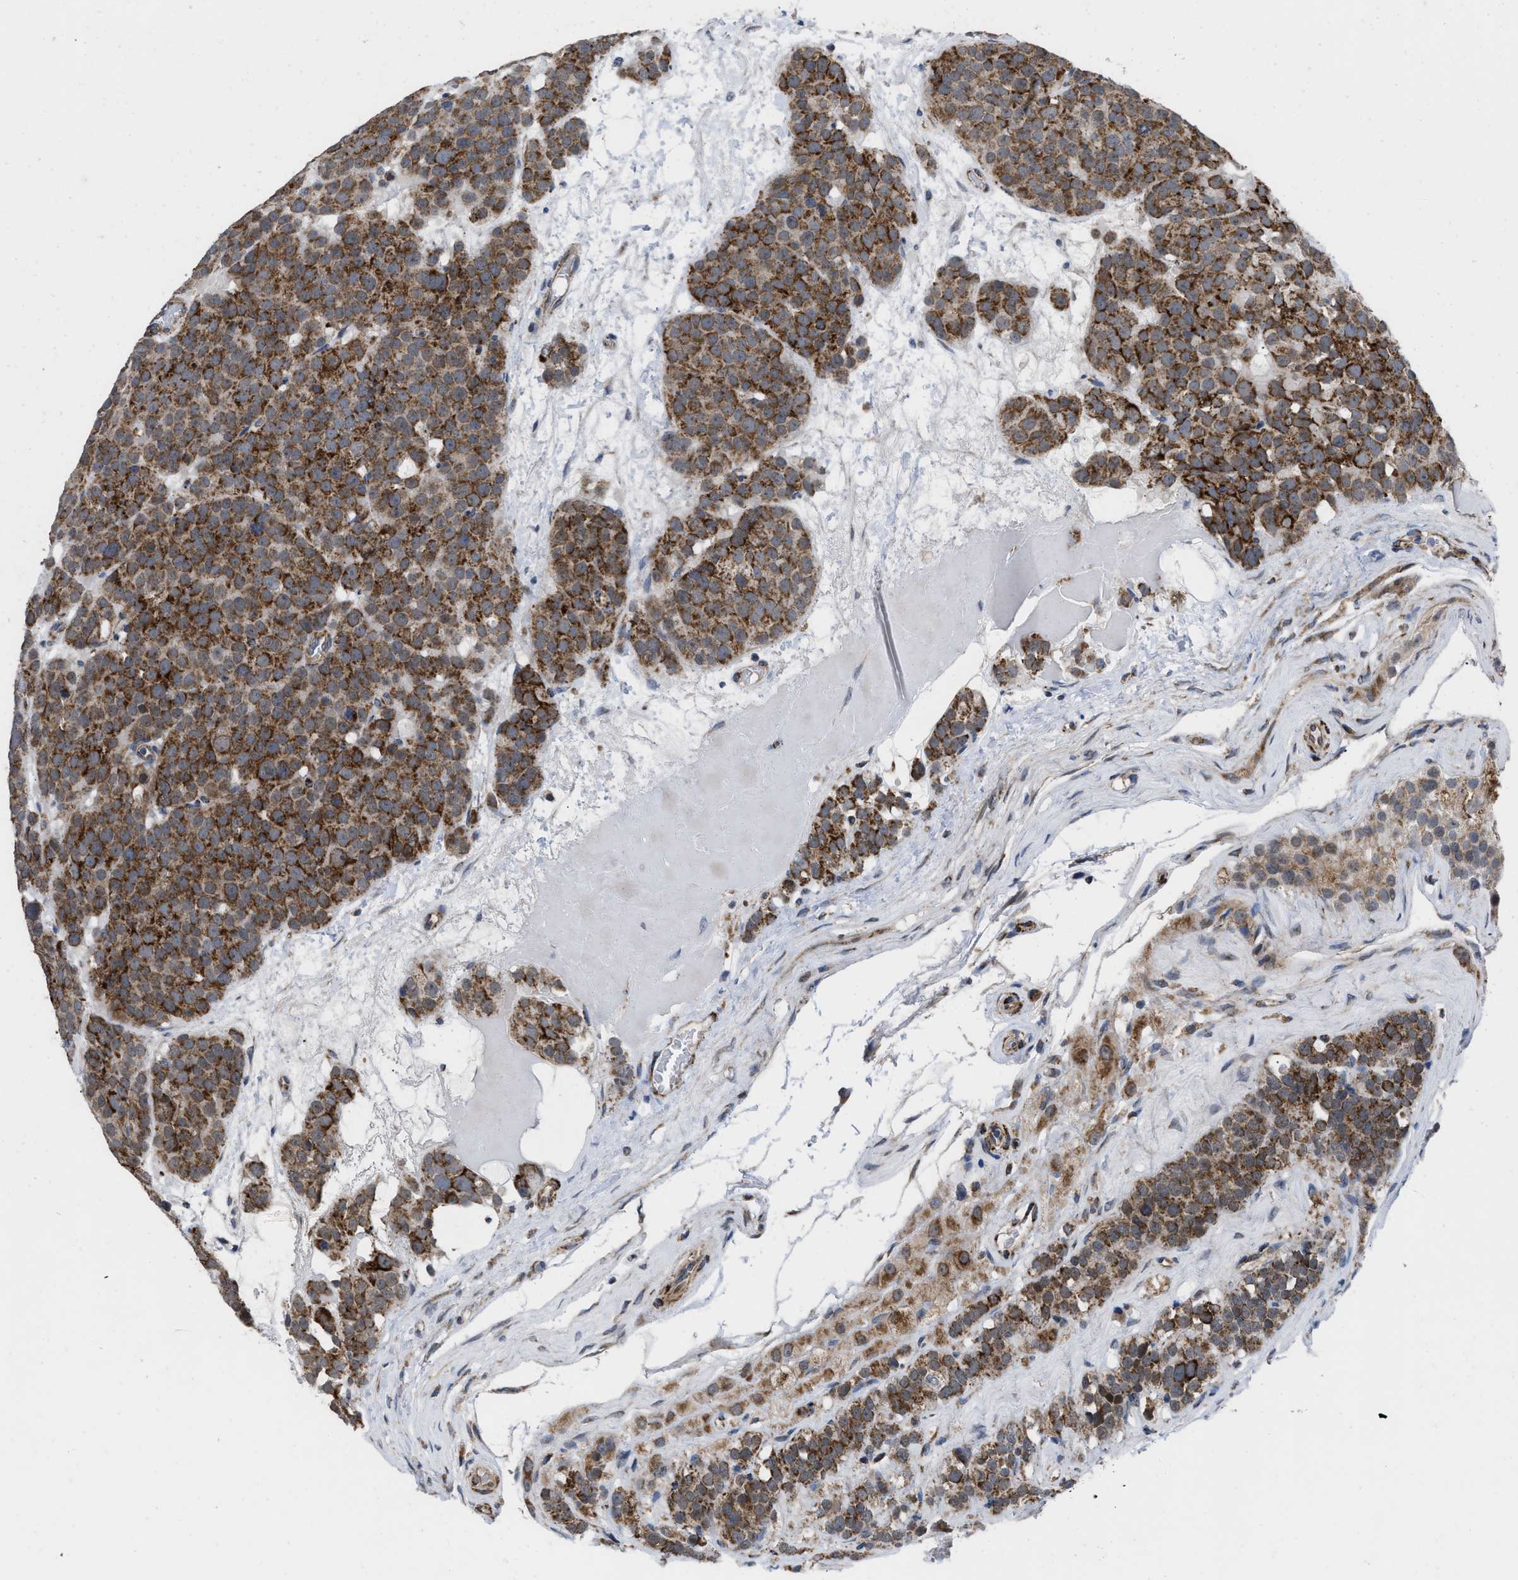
{"staining": {"intensity": "strong", "quantity": ">75%", "location": "cytoplasmic/membranous"}, "tissue": "testis cancer", "cell_type": "Tumor cells", "image_type": "cancer", "snomed": [{"axis": "morphology", "description": "Seminoma, NOS"}, {"axis": "topography", "description": "Testis"}], "caption": "A high-resolution image shows immunohistochemistry (IHC) staining of seminoma (testis), which displays strong cytoplasmic/membranous expression in about >75% of tumor cells.", "gene": "AKAP1", "patient": {"sex": "male", "age": 71}}